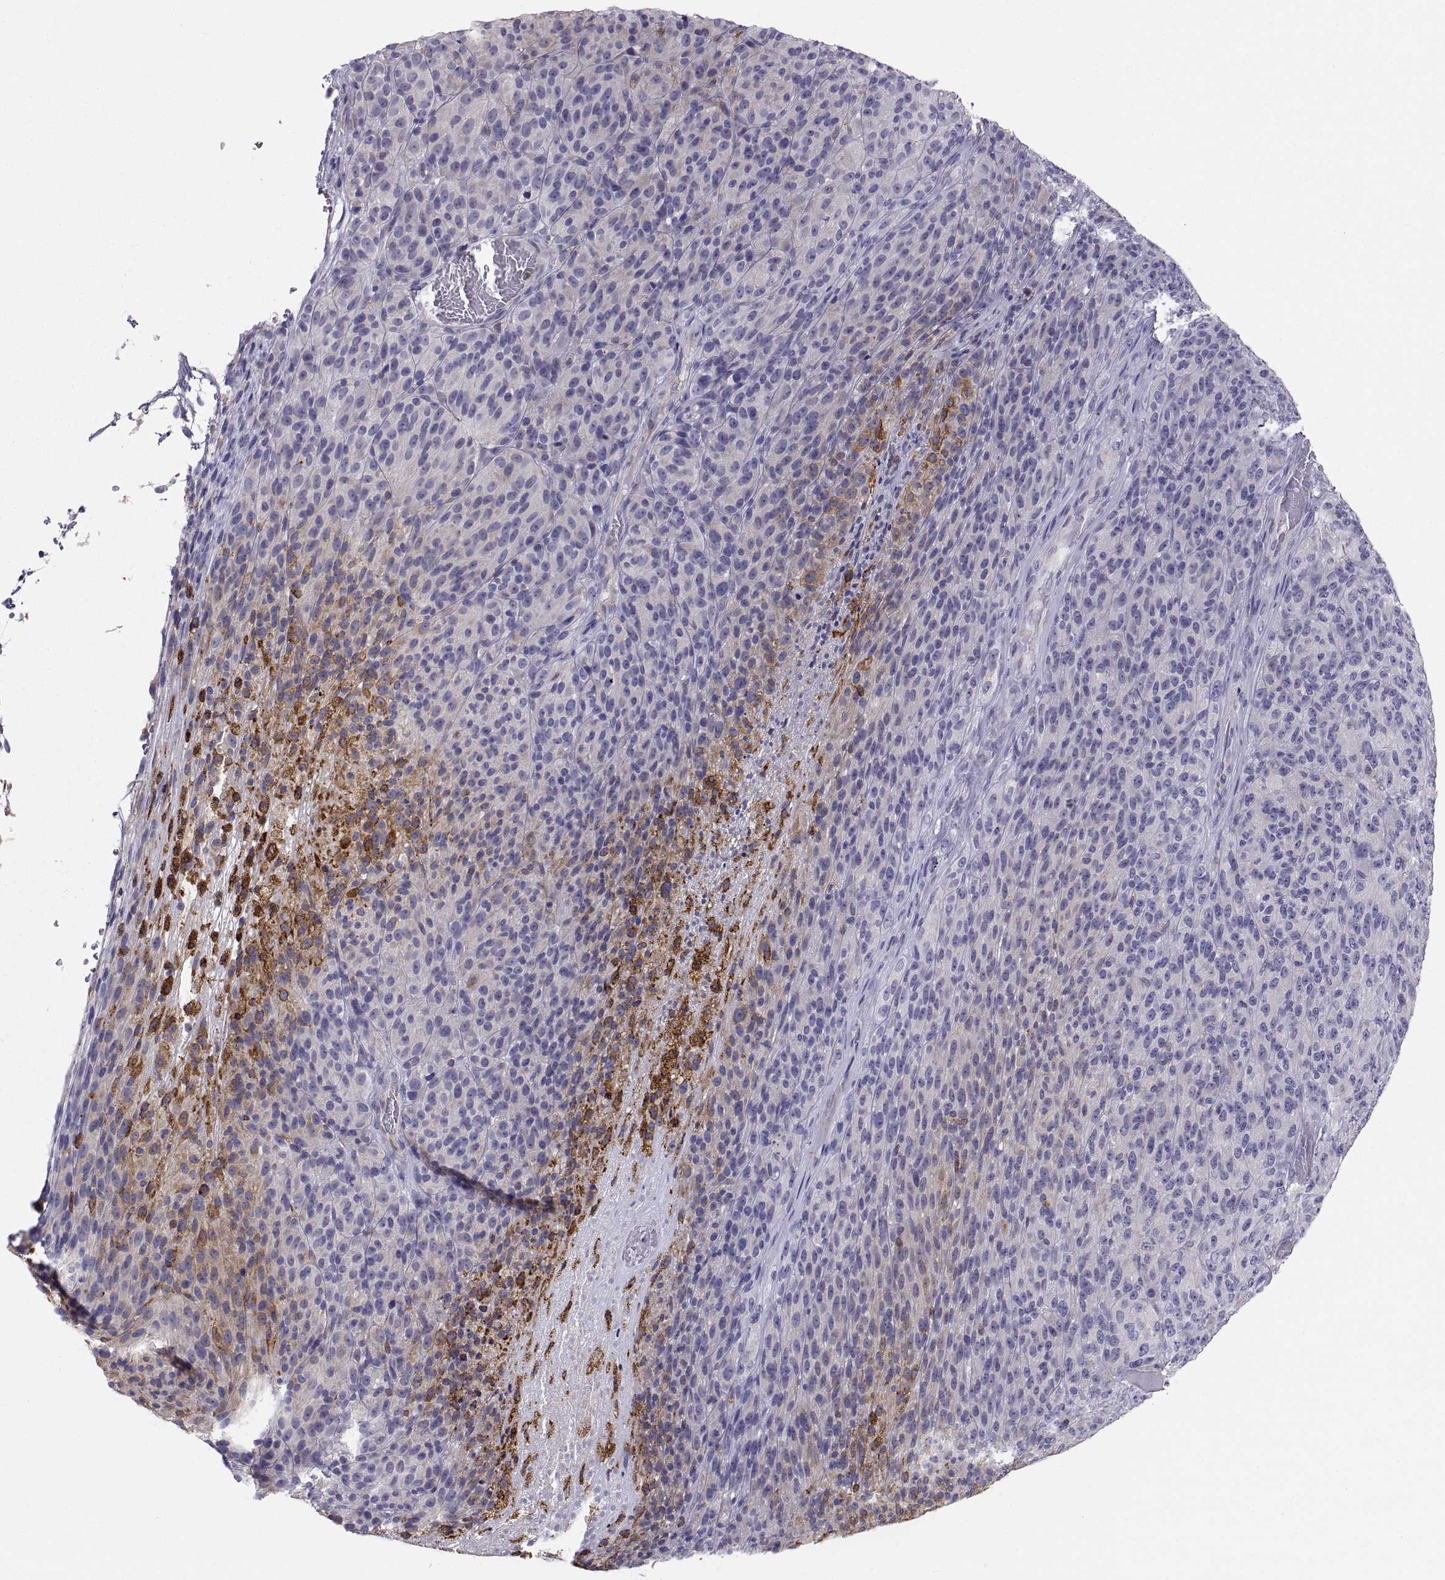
{"staining": {"intensity": "negative", "quantity": "none", "location": "none"}, "tissue": "melanoma", "cell_type": "Tumor cells", "image_type": "cancer", "snomed": [{"axis": "morphology", "description": "Malignant melanoma, Metastatic site"}, {"axis": "topography", "description": "Brain"}], "caption": "Immunohistochemistry (IHC) of human melanoma shows no staining in tumor cells.", "gene": "ERO1A", "patient": {"sex": "female", "age": 56}}